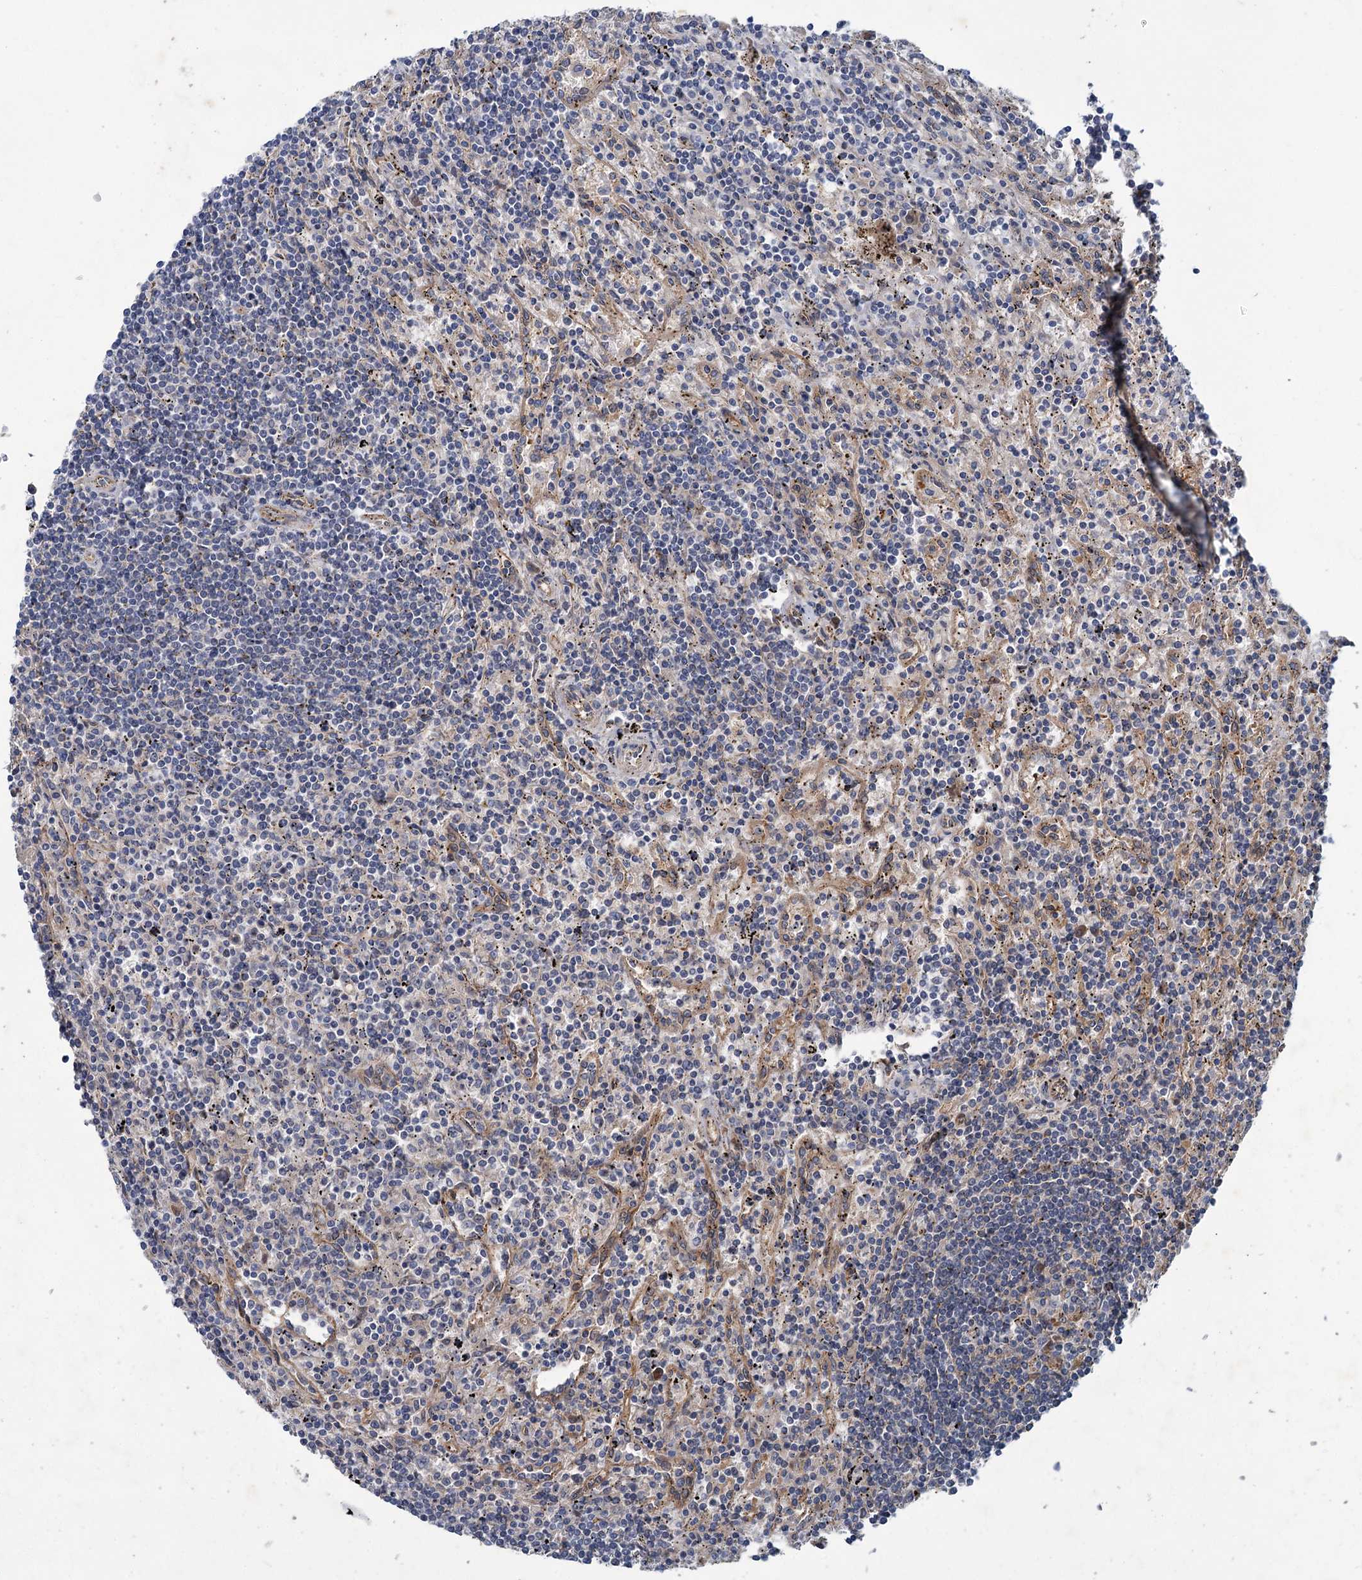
{"staining": {"intensity": "negative", "quantity": "none", "location": "none"}, "tissue": "lymphoma", "cell_type": "Tumor cells", "image_type": "cancer", "snomed": [{"axis": "morphology", "description": "Malignant lymphoma, non-Hodgkin's type, Low grade"}, {"axis": "topography", "description": "Spleen"}], "caption": "A high-resolution micrograph shows immunohistochemistry (IHC) staining of lymphoma, which demonstrates no significant expression in tumor cells.", "gene": "PKN2", "patient": {"sex": "male", "age": 76}}